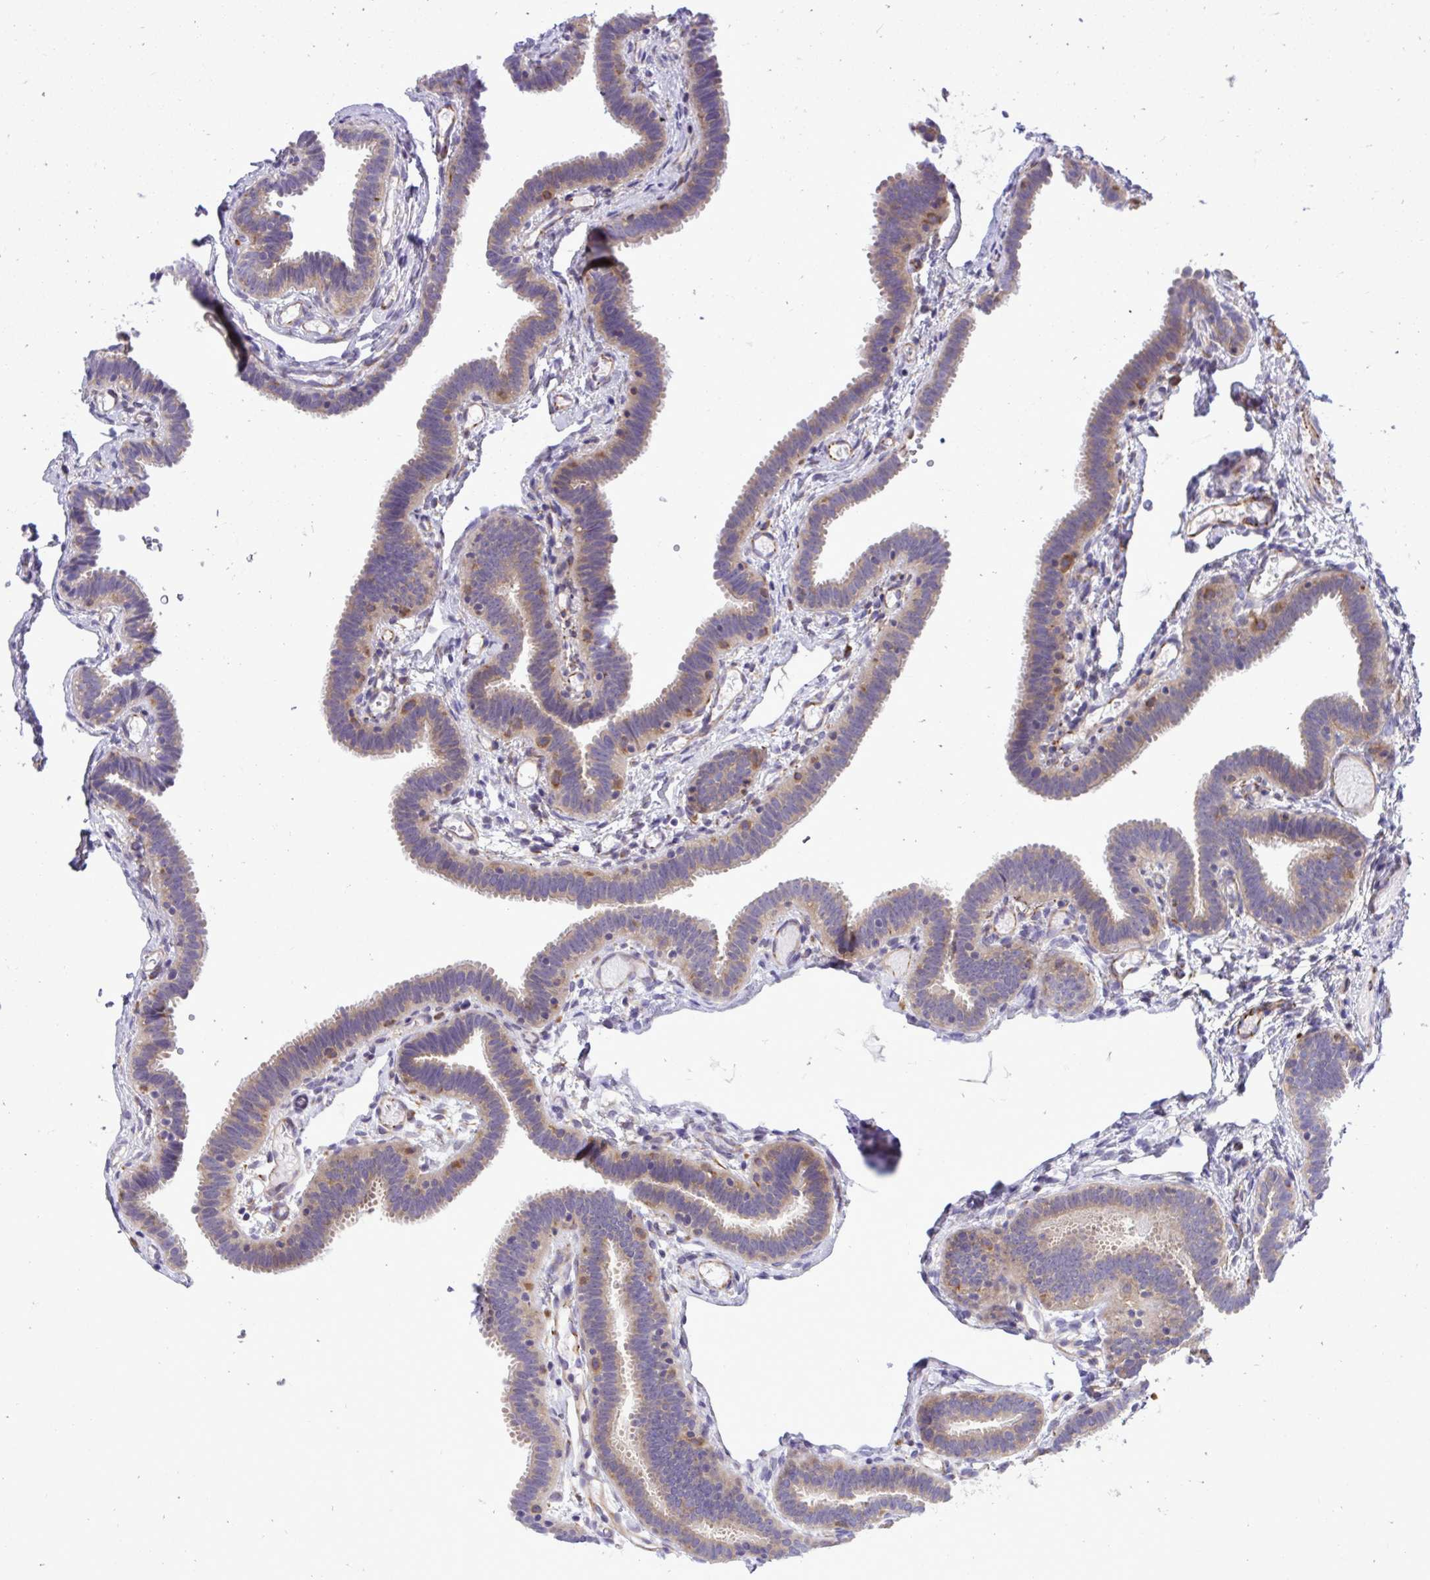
{"staining": {"intensity": "weak", "quantity": "25%-75%", "location": "cytoplasmic/membranous"}, "tissue": "fallopian tube", "cell_type": "Glandular cells", "image_type": "normal", "snomed": [{"axis": "morphology", "description": "Normal tissue, NOS"}, {"axis": "topography", "description": "Fallopian tube"}], "caption": "Immunohistochemical staining of benign human fallopian tube reveals 25%-75% levels of weak cytoplasmic/membranous protein staining in about 25%-75% of glandular cells.", "gene": "PAIP2", "patient": {"sex": "female", "age": 37}}